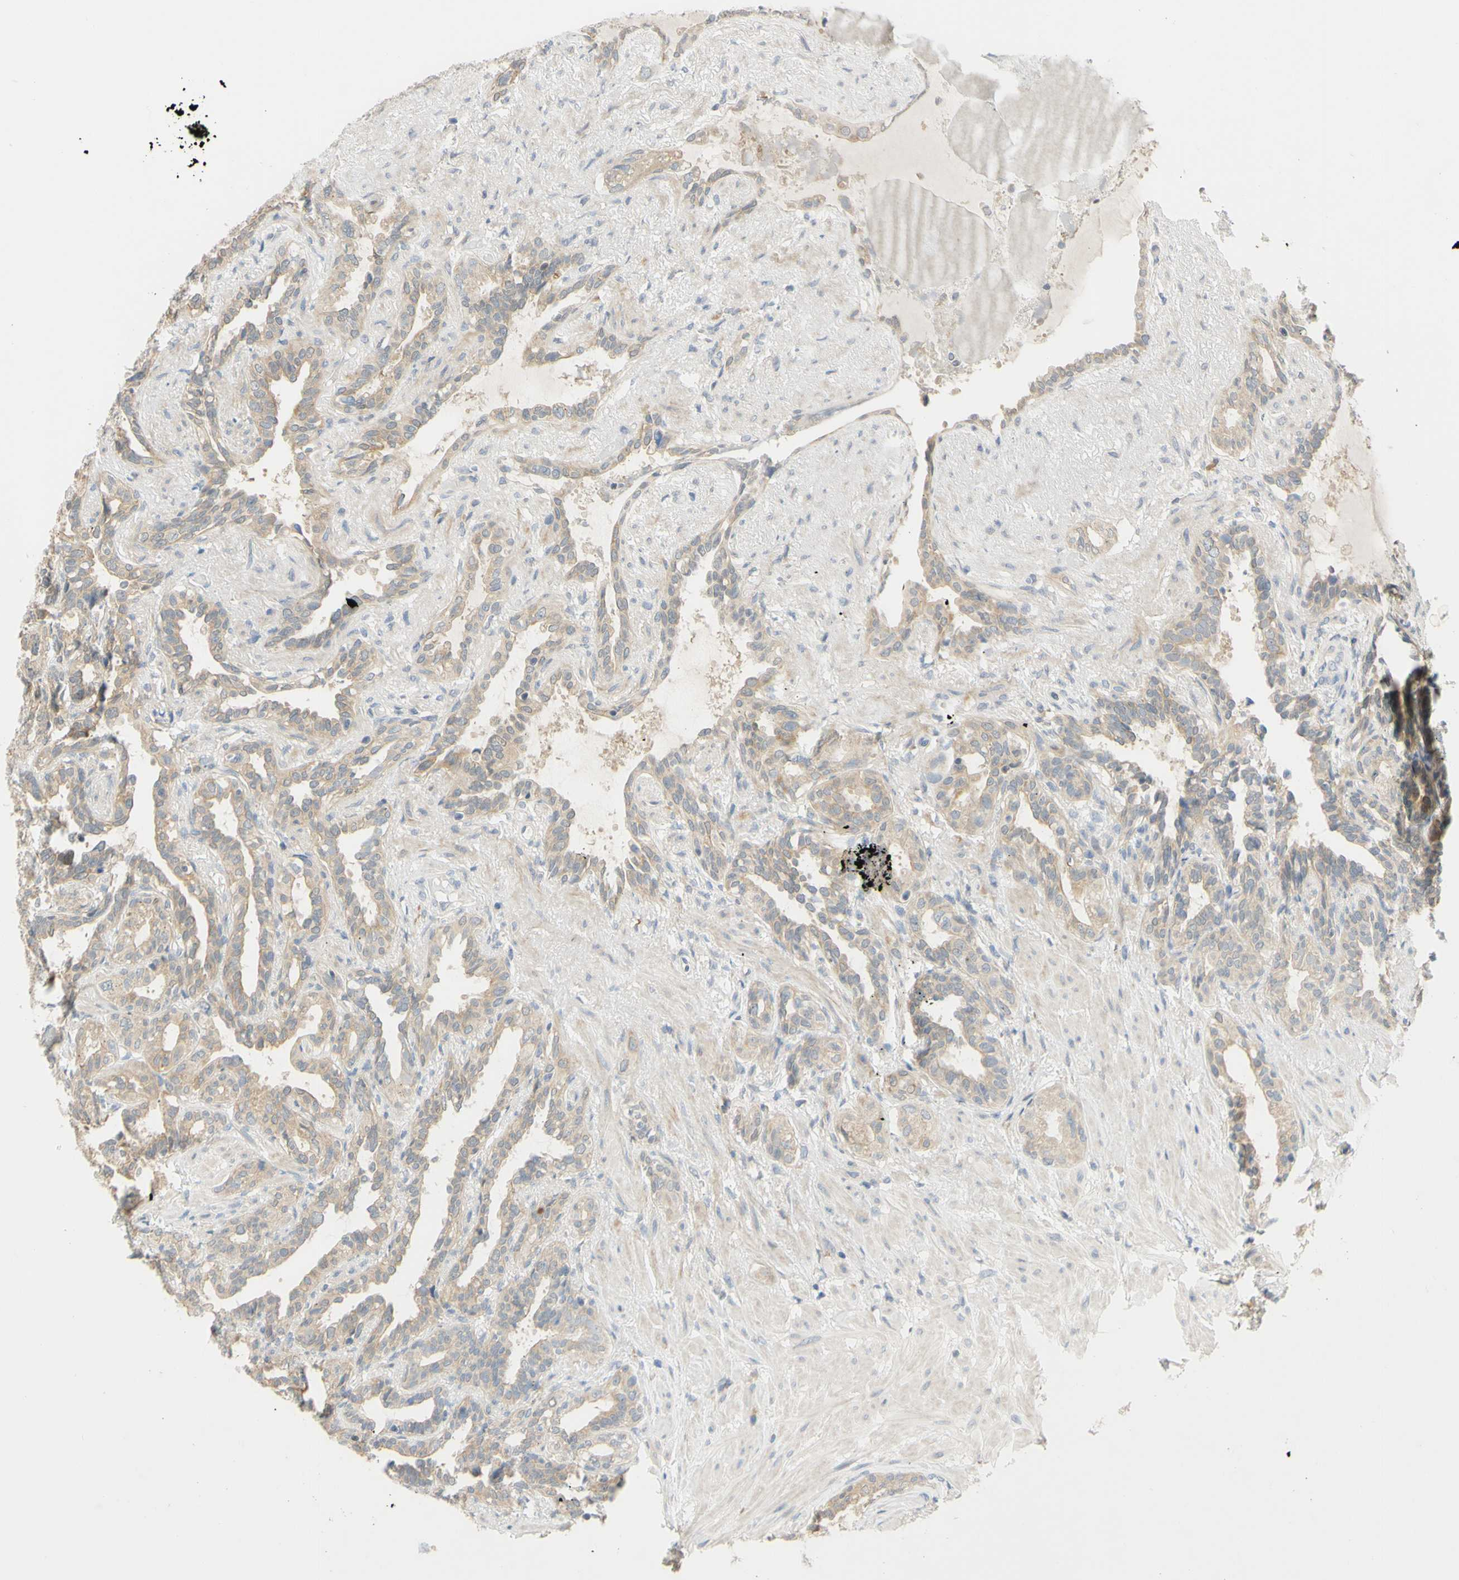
{"staining": {"intensity": "weak", "quantity": ">75%", "location": "cytoplasmic/membranous"}, "tissue": "seminal vesicle", "cell_type": "Glandular cells", "image_type": "normal", "snomed": [{"axis": "morphology", "description": "Normal tissue, NOS"}, {"axis": "topography", "description": "Seminal veicle"}], "caption": "A histopathology image of seminal vesicle stained for a protein demonstrates weak cytoplasmic/membranous brown staining in glandular cells. The protein of interest is stained brown, and the nuclei are stained in blue (DAB (3,3'-diaminobenzidine) IHC with brightfield microscopy, high magnification).", "gene": "CCNB2", "patient": {"sex": "male", "age": 61}}